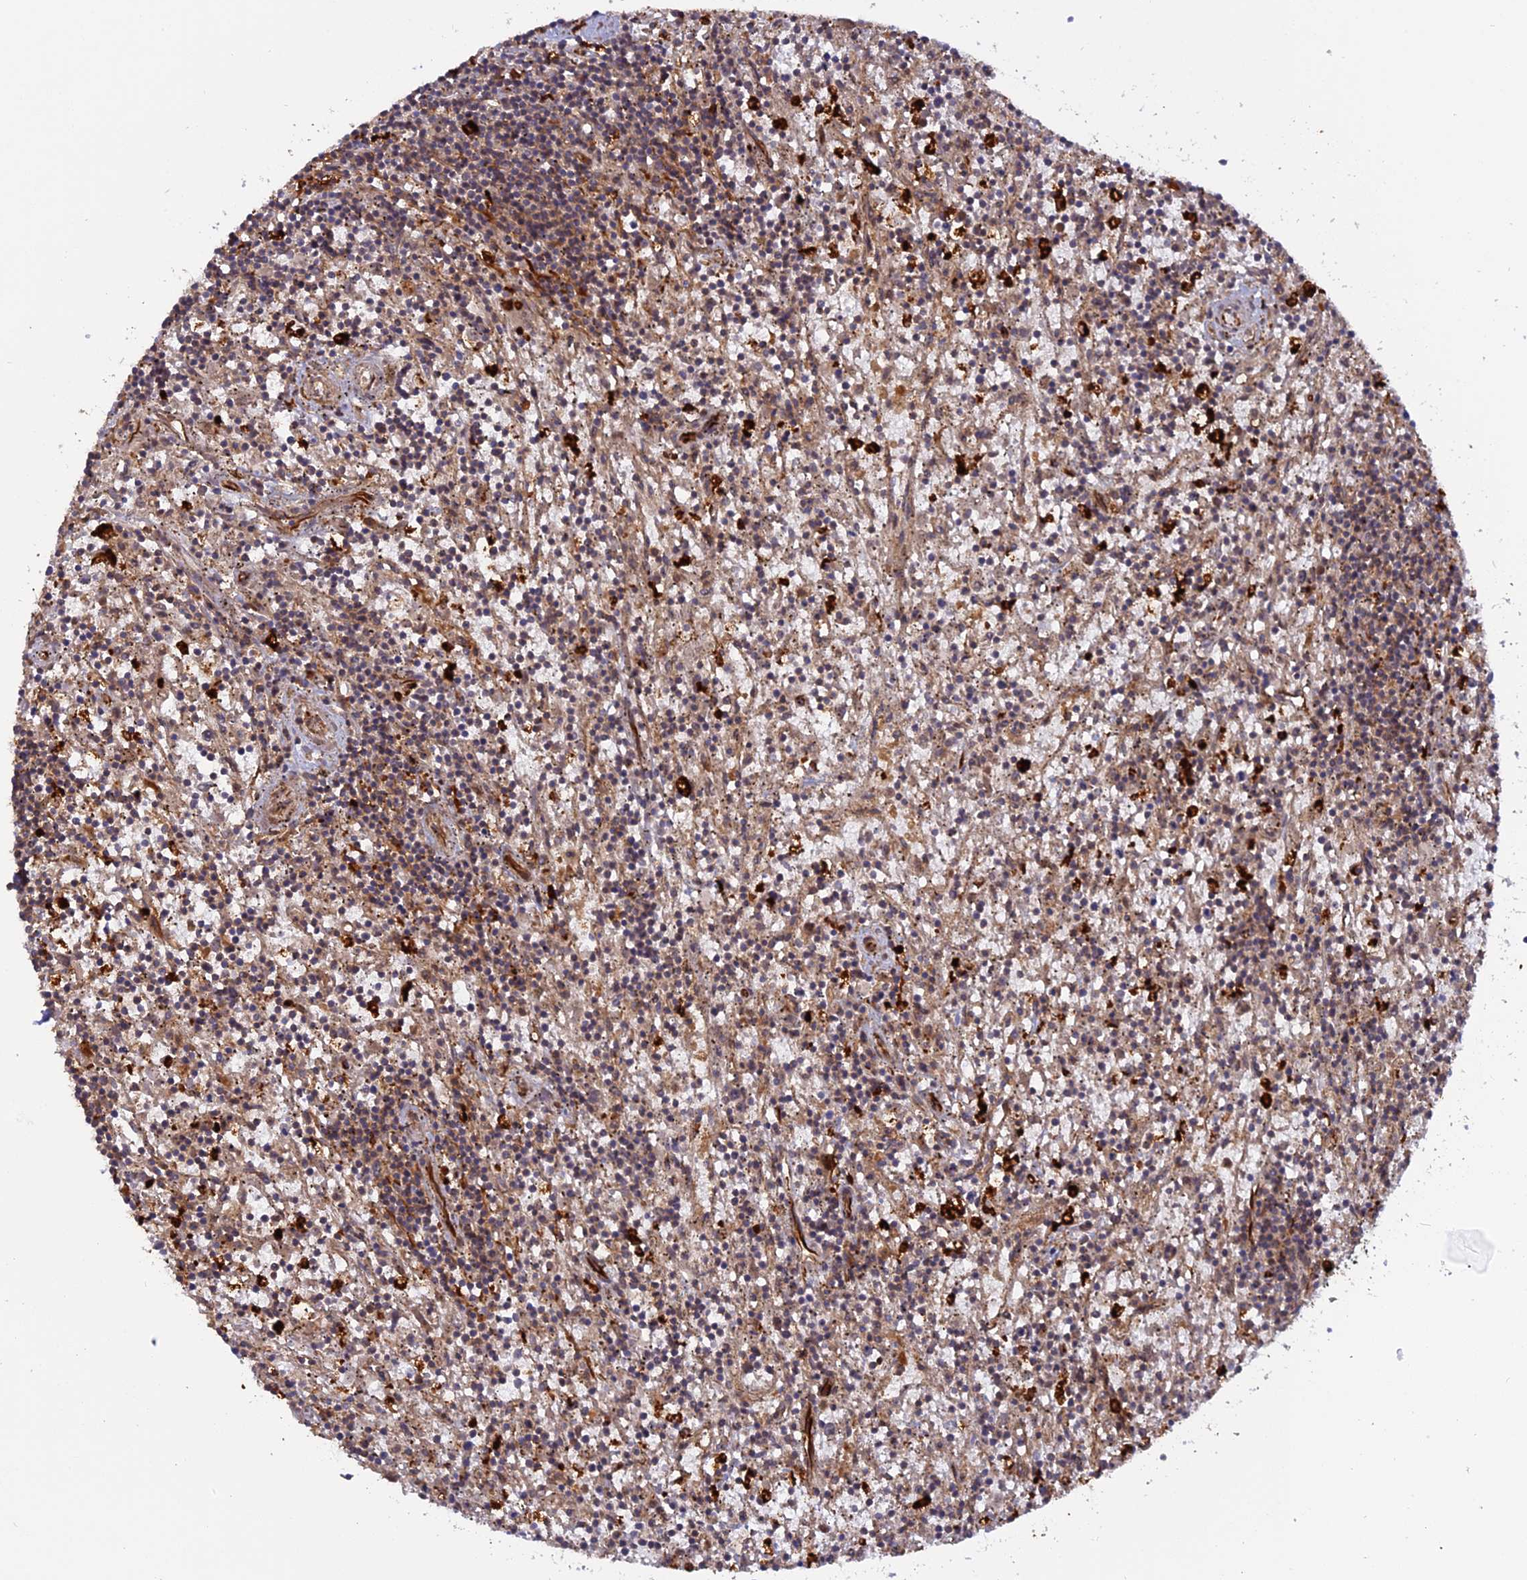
{"staining": {"intensity": "weak", "quantity": "25%-75%", "location": "cytoplasmic/membranous"}, "tissue": "lymphoma", "cell_type": "Tumor cells", "image_type": "cancer", "snomed": [{"axis": "morphology", "description": "Malignant lymphoma, non-Hodgkin's type, Low grade"}, {"axis": "topography", "description": "Spleen"}], "caption": "Protein expression analysis of lymphoma shows weak cytoplasmic/membranous positivity in approximately 25%-75% of tumor cells.", "gene": "PHLDB3", "patient": {"sex": "male", "age": 76}}